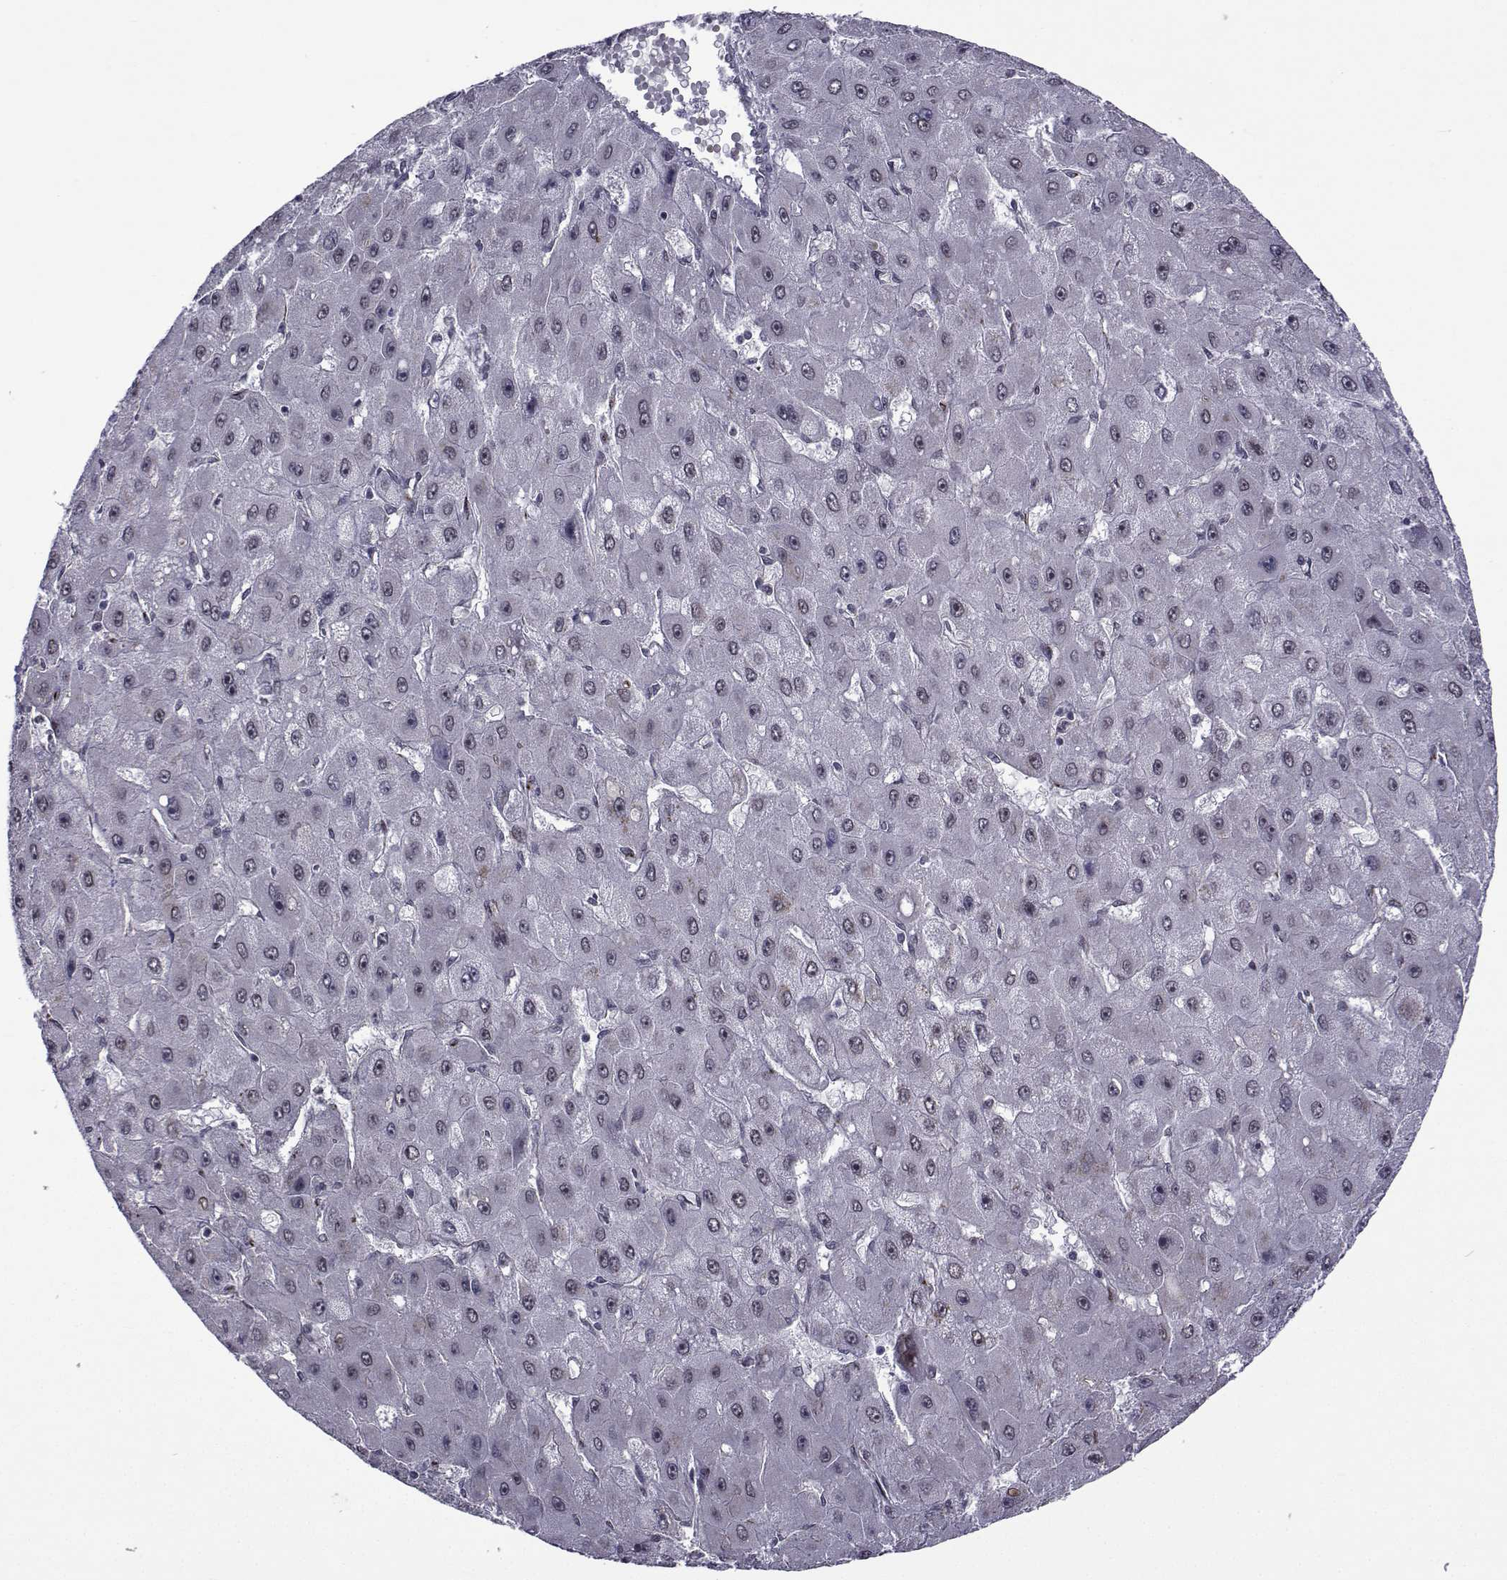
{"staining": {"intensity": "moderate", "quantity": "<25%", "location": "nuclear"}, "tissue": "liver cancer", "cell_type": "Tumor cells", "image_type": "cancer", "snomed": [{"axis": "morphology", "description": "Carcinoma, Hepatocellular, NOS"}, {"axis": "topography", "description": "Liver"}], "caption": "Immunohistochemistry of liver cancer (hepatocellular carcinoma) reveals low levels of moderate nuclear staining in about <25% of tumor cells.", "gene": "ATP6V1C2", "patient": {"sex": "female", "age": 25}}